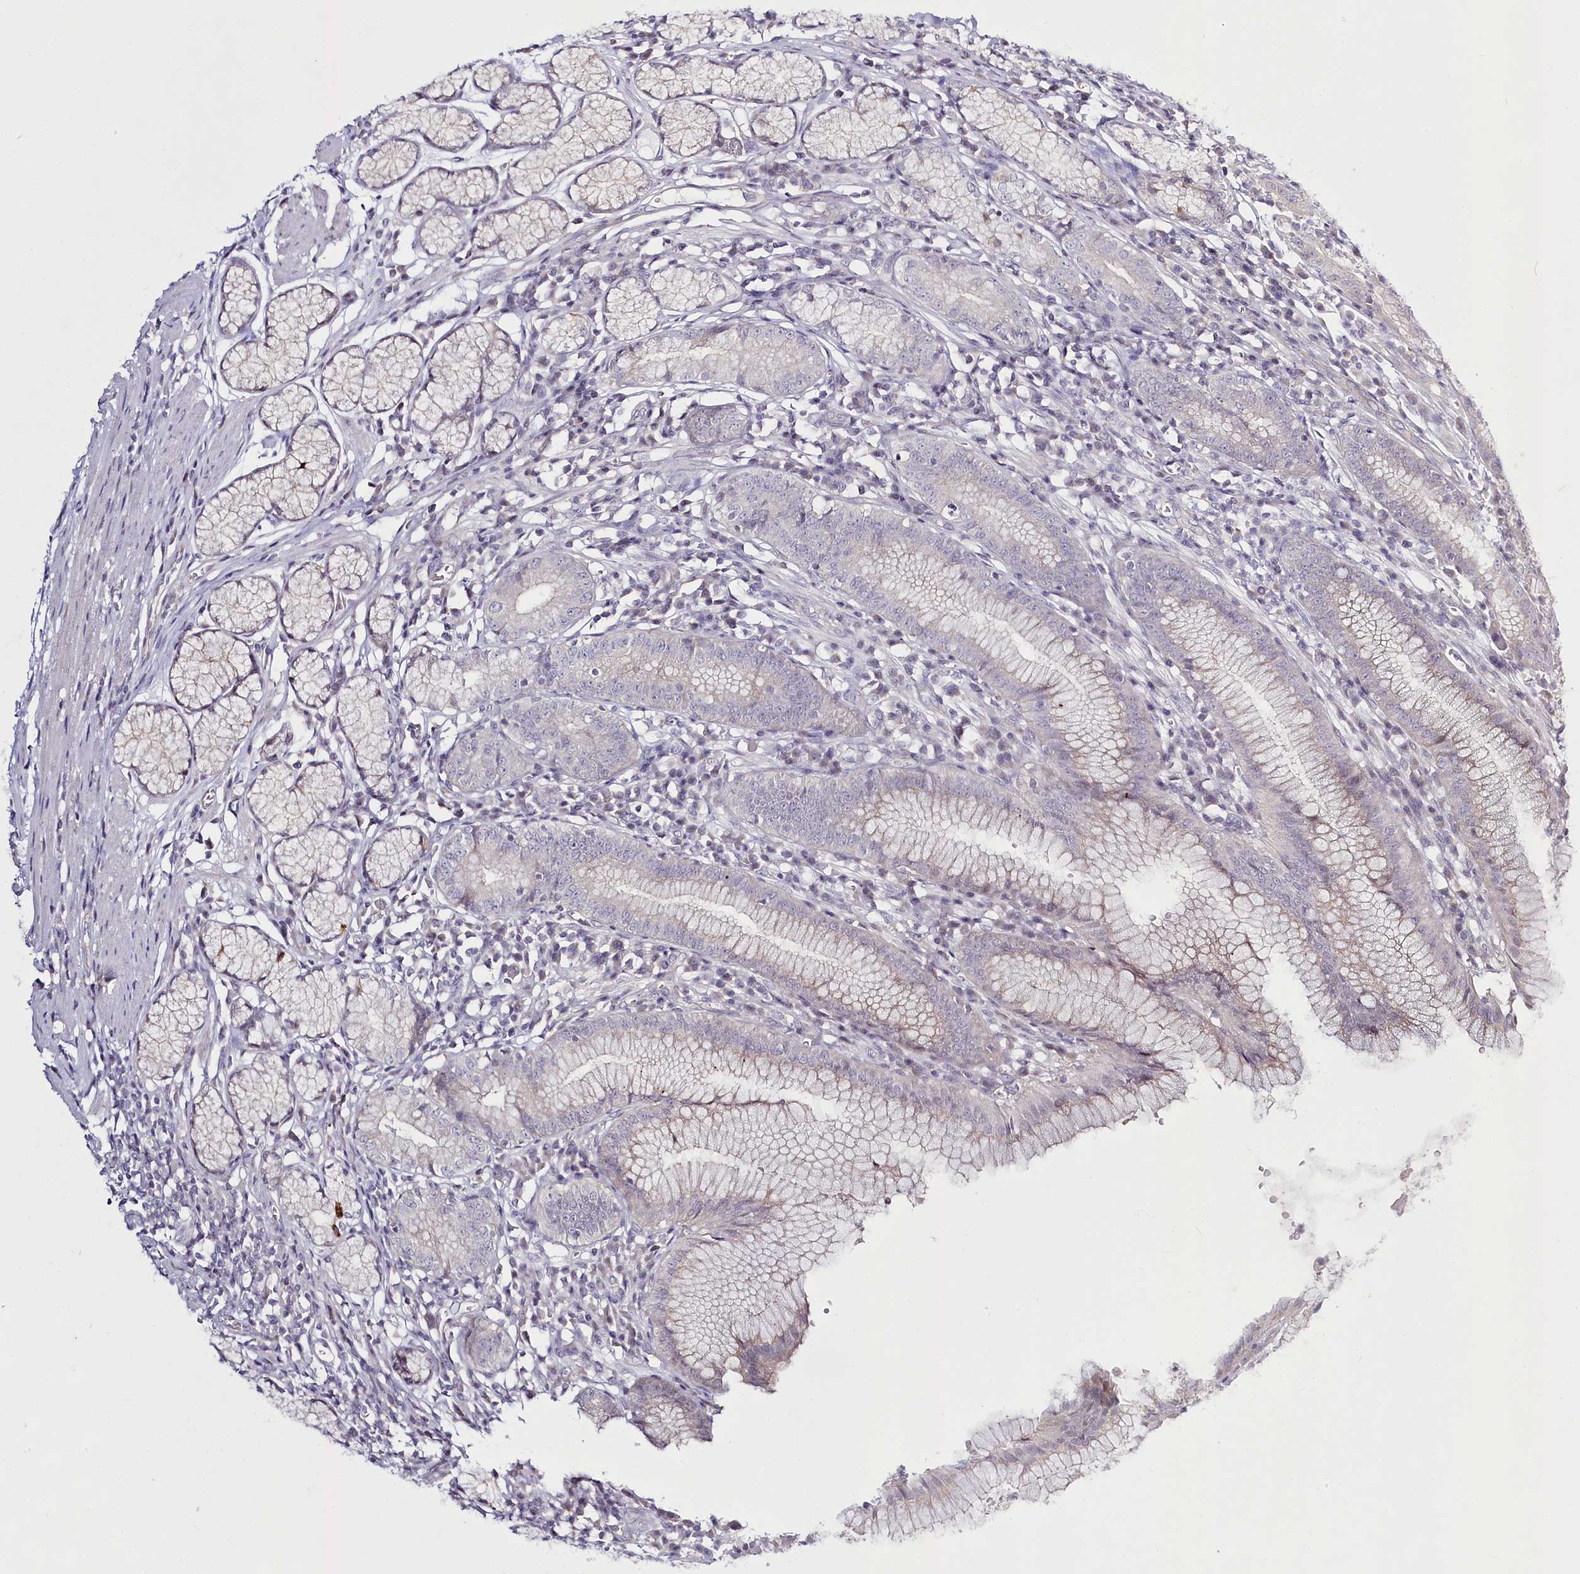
{"staining": {"intensity": "weak", "quantity": "<25%", "location": "cytoplasmic/membranous"}, "tissue": "stomach", "cell_type": "Glandular cells", "image_type": "normal", "snomed": [{"axis": "morphology", "description": "Normal tissue, NOS"}, {"axis": "topography", "description": "Stomach"}], "caption": "Photomicrograph shows no significant protein positivity in glandular cells of unremarkable stomach.", "gene": "SPINK13", "patient": {"sex": "male", "age": 55}}